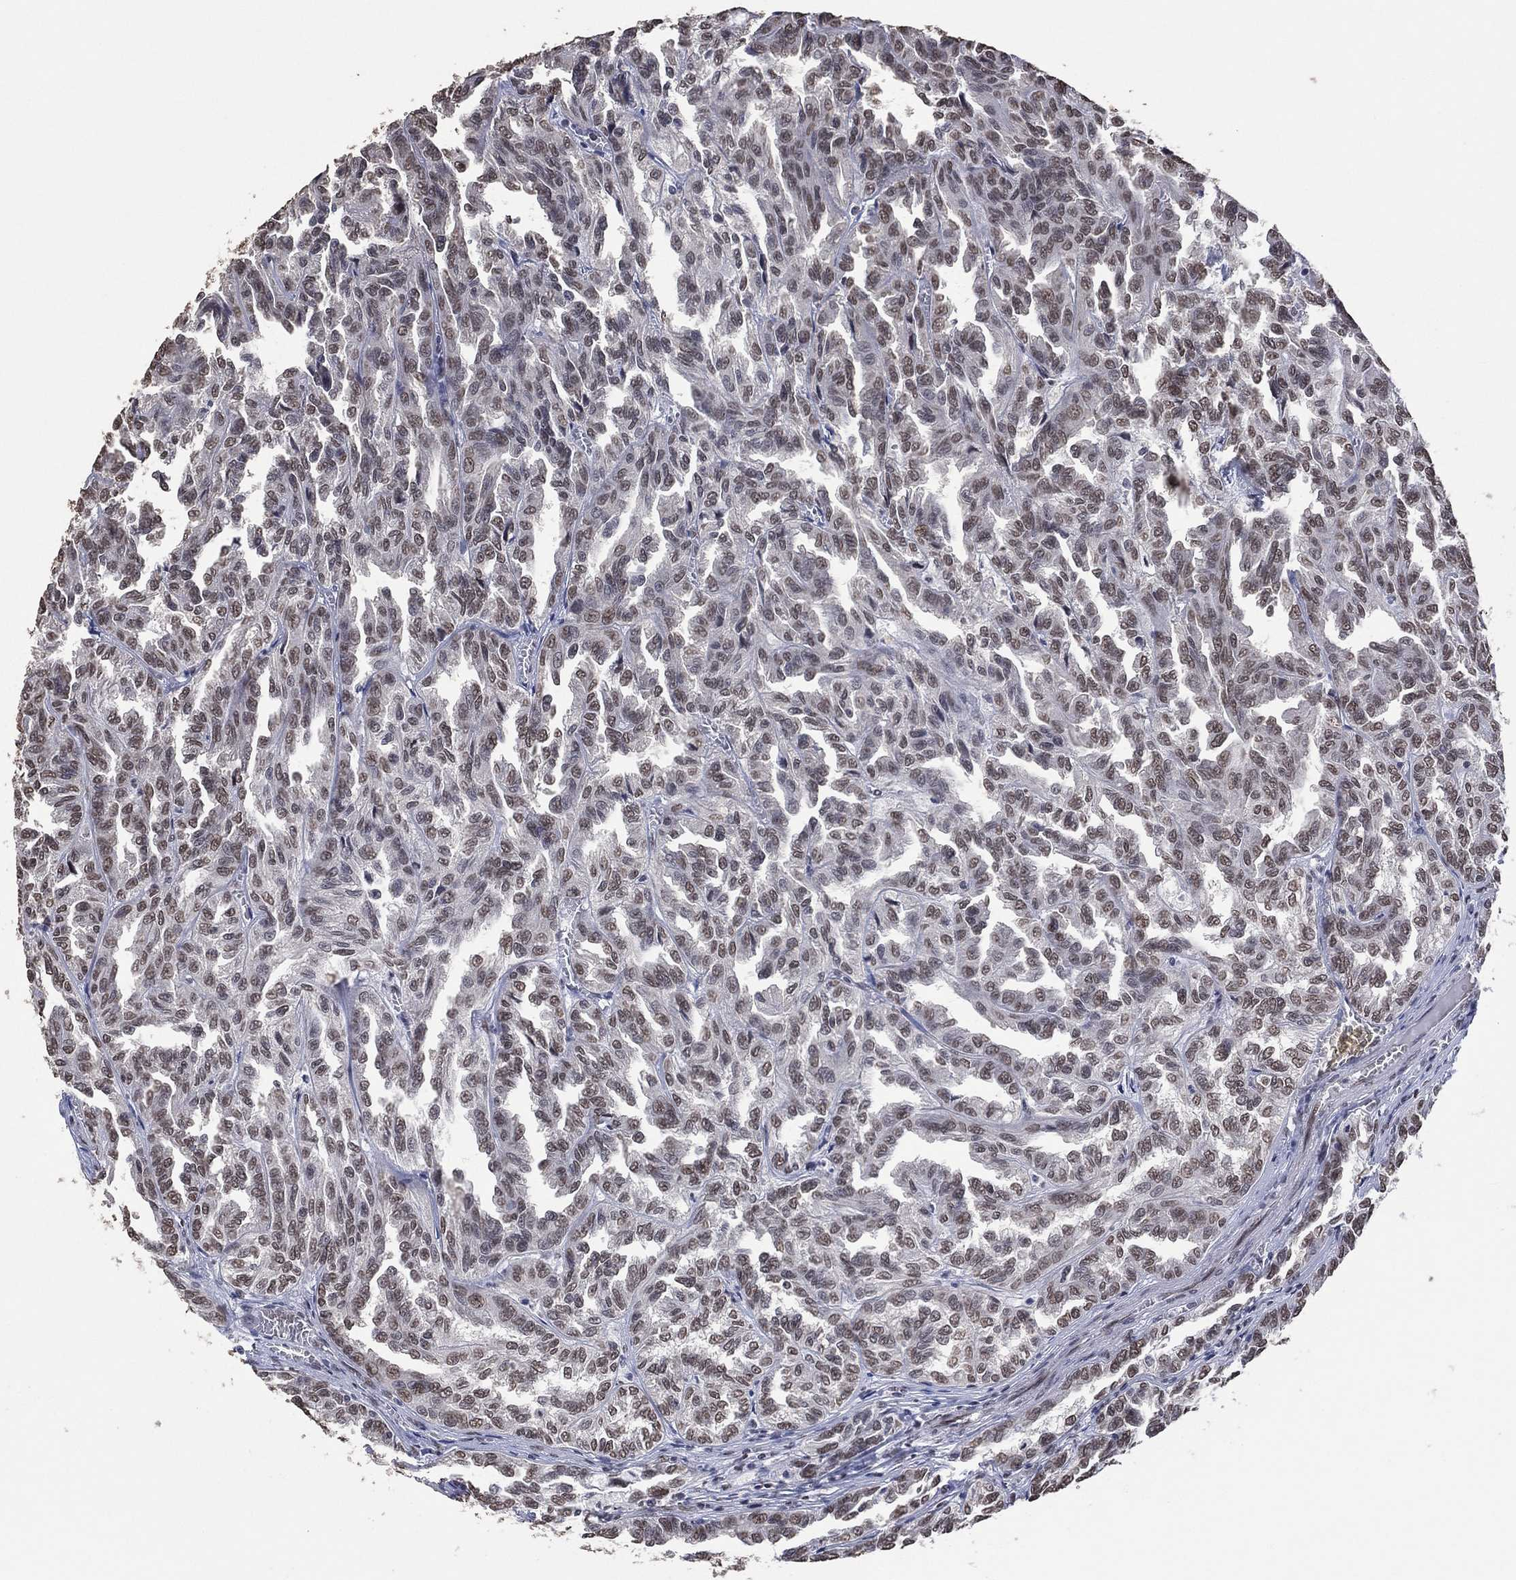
{"staining": {"intensity": "weak", "quantity": "<25%", "location": "nuclear"}, "tissue": "renal cancer", "cell_type": "Tumor cells", "image_type": "cancer", "snomed": [{"axis": "morphology", "description": "Adenocarcinoma, NOS"}, {"axis": "topography", "description": "Kidney"}], "caption": "There is no significant expression in tumor cells of renal cancer. (Brightfield microscopy of DAB immunohistochemistry at high magnification).", "gene": "EHMT1", "patient": {"sex": "male", "age": 79}}